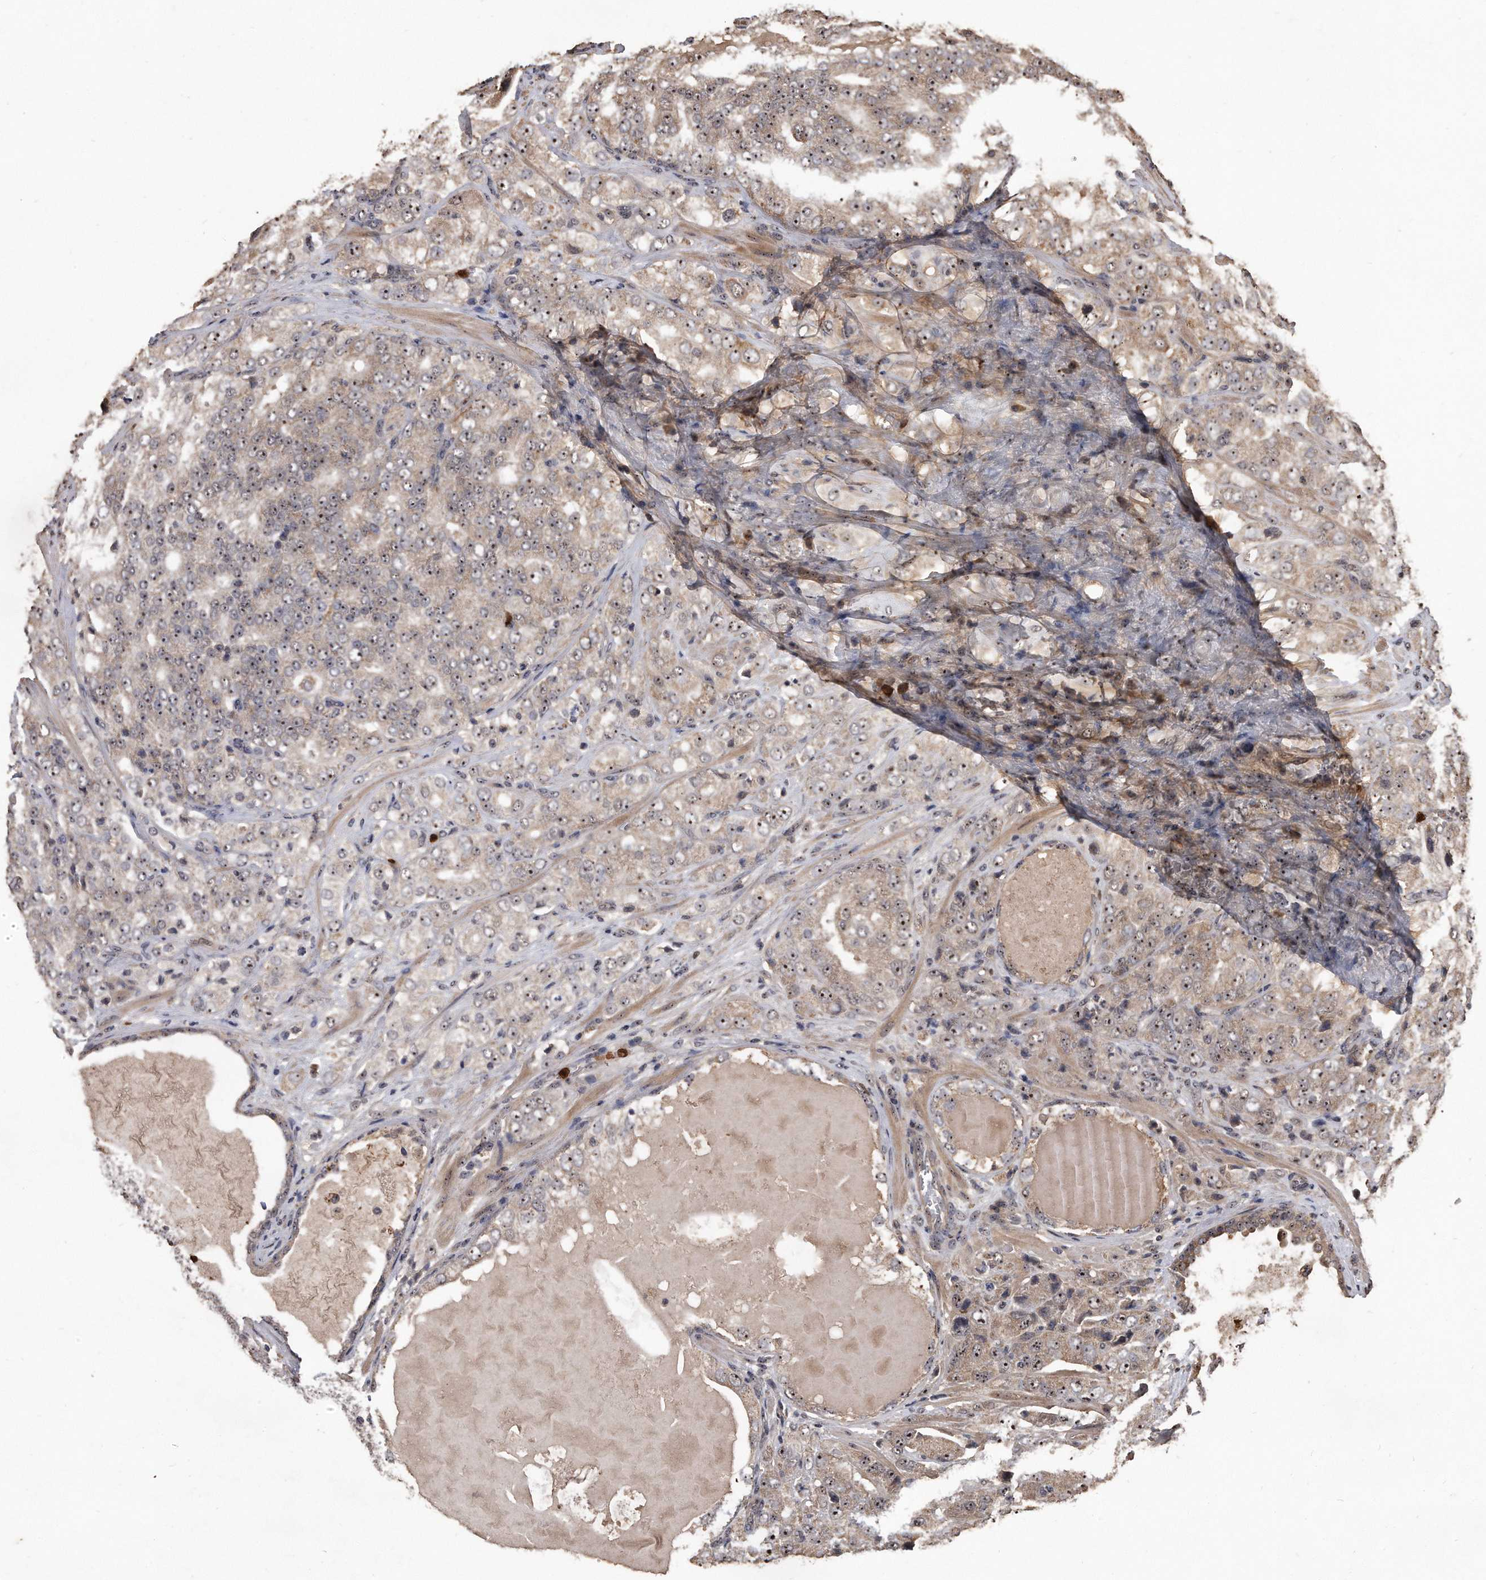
{"staining": {"intensity": "weak", "quantity": ">75%", "location": "cytoplasmic/membranous,nuclear"}, "tissue": "prostate cancer", "cell_type": "Tumor cells", "image_type": "cancer", "snomed": [{"axis": "morphology", "description": "Adenocarcinoma, High grade"}, {"axis": "topography", "description": "Prostate"}], "caption": "Protein staining of prostate cancer tissue exhibits weak cytoplasmic/membranous and nuclear expression in about >75% of tumor cells.", "gene": "PELO", "patient": {"sex": "male", "age": 58}}